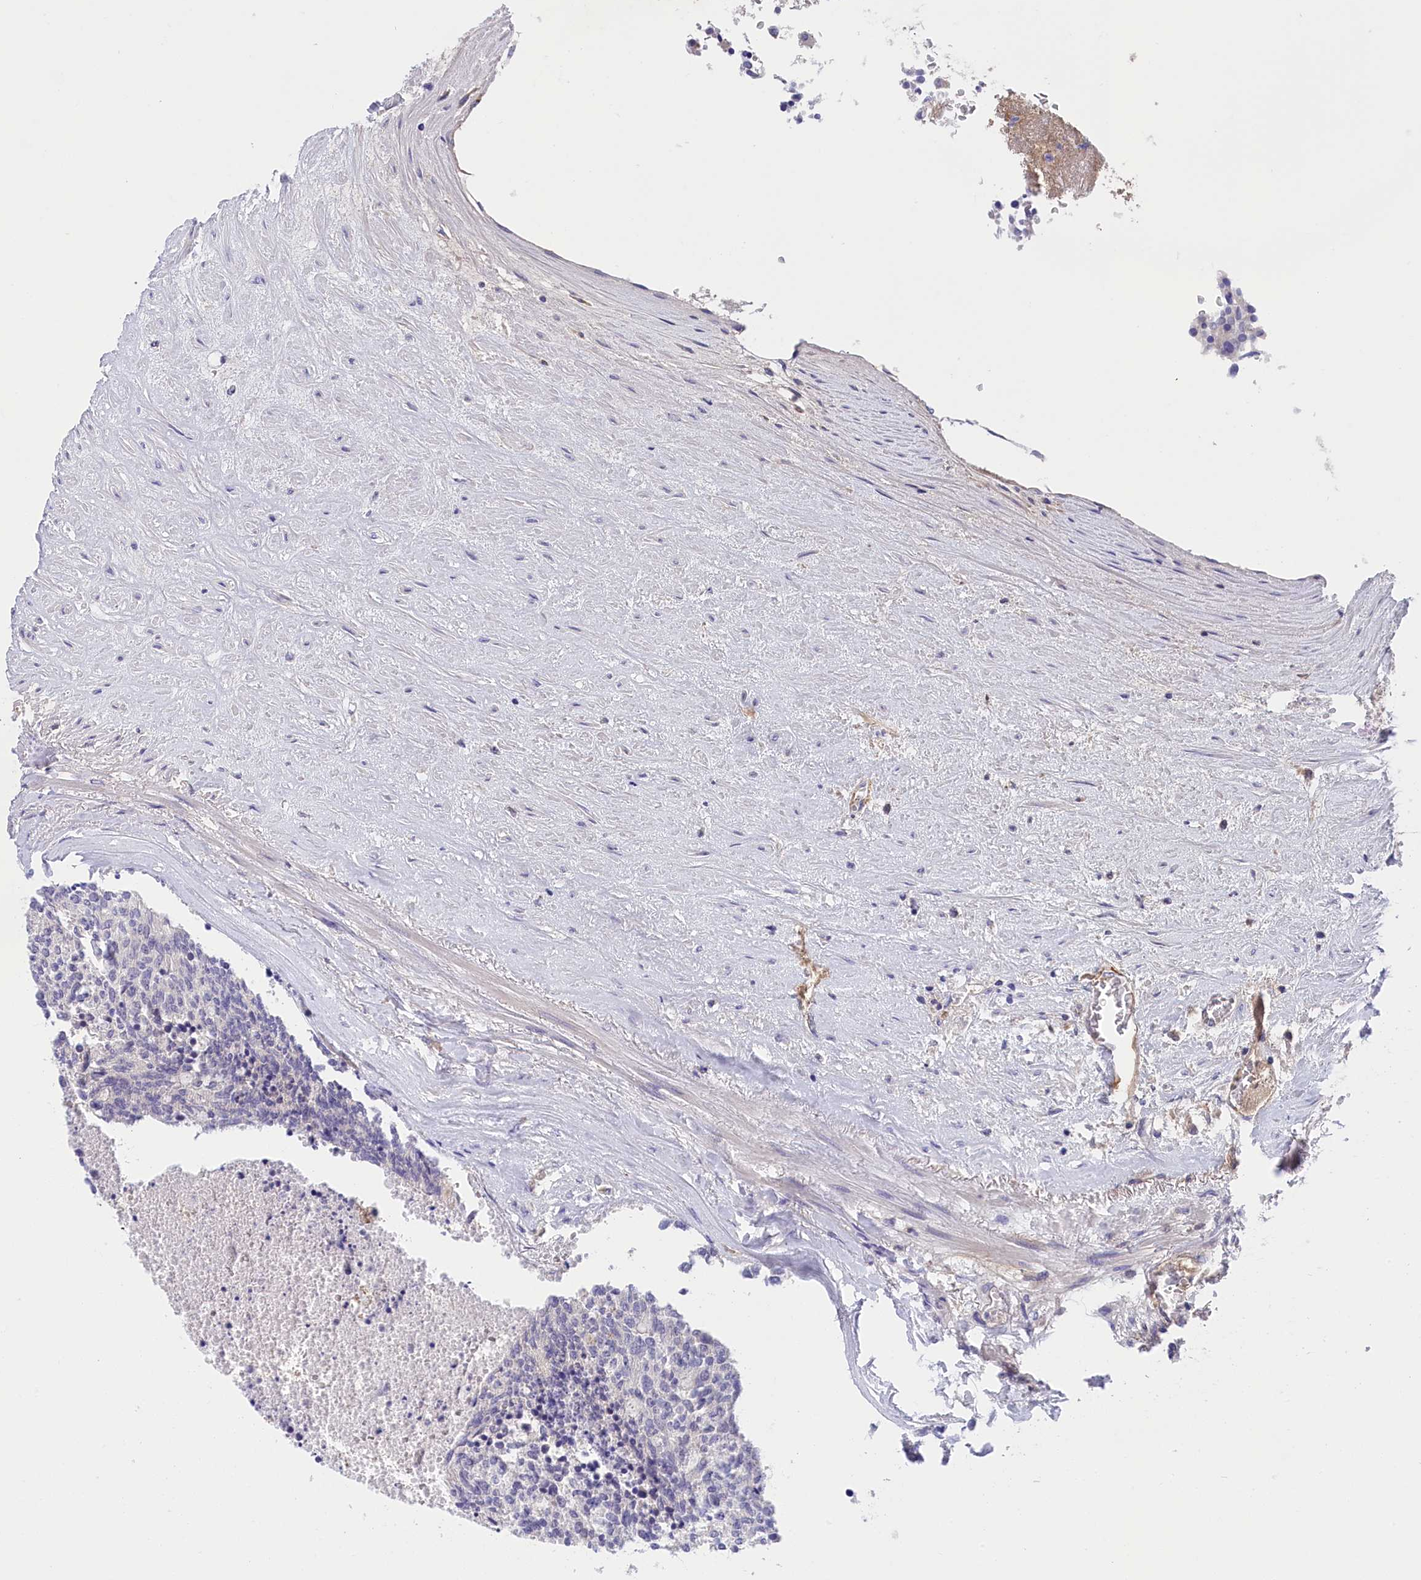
{"staining": {"intensity": "negative", "quantity": "none", "location": "none"}, "tissue": "carcinoid", "cell_type": "Tumor cells", "image_type": "cancer", "snomed": [{"axis": "morphology", "description": "Carcinoid, malignant, NOS"}, {"axis": "topography", "description": "Pancreas"}], "caption": "There is no significant expression in tumor cells of carcinoid (malignant).", "gene": "STYX", "patient": {"sex": "female", "age": 54}}